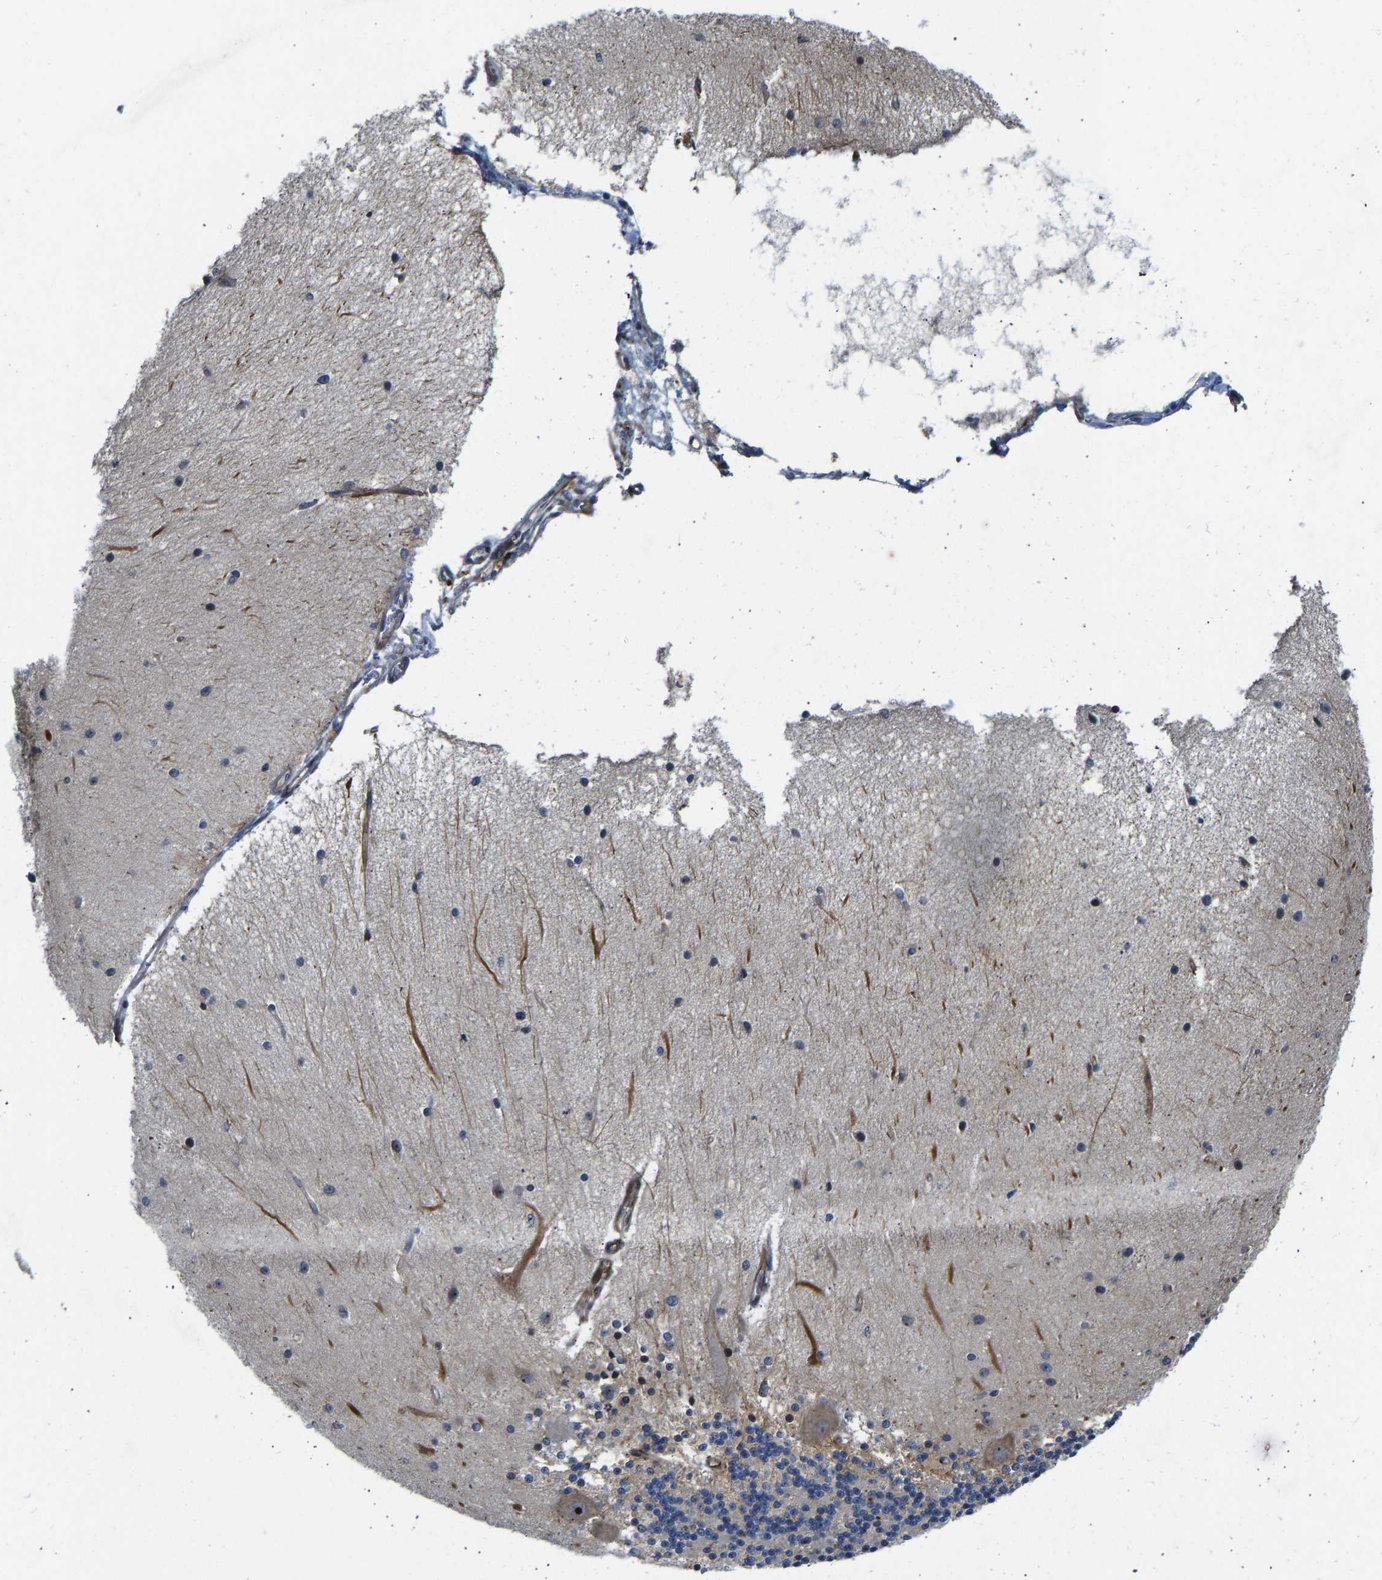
{"staining": {"intensity": "moderate", "quantity": "<25%", "location": "cytoplasmic/membranous"}, "tissue": "cerebellum", "cell_type": "Cells in granular layer", "image_type": "normal", "snomed": [{"axis": "morphology", "description": "Normal tissue, NOS"}, {"axis": "topography", "description": "Cerebellum"}], "caption": "A micrograph of cerebellum stained for a protein demonstrates moderate cytoplasmic/membranous brown staining in cells in granular layer.", "gene": "RESF1", "patient": {"sex": "female", "age": 54}}